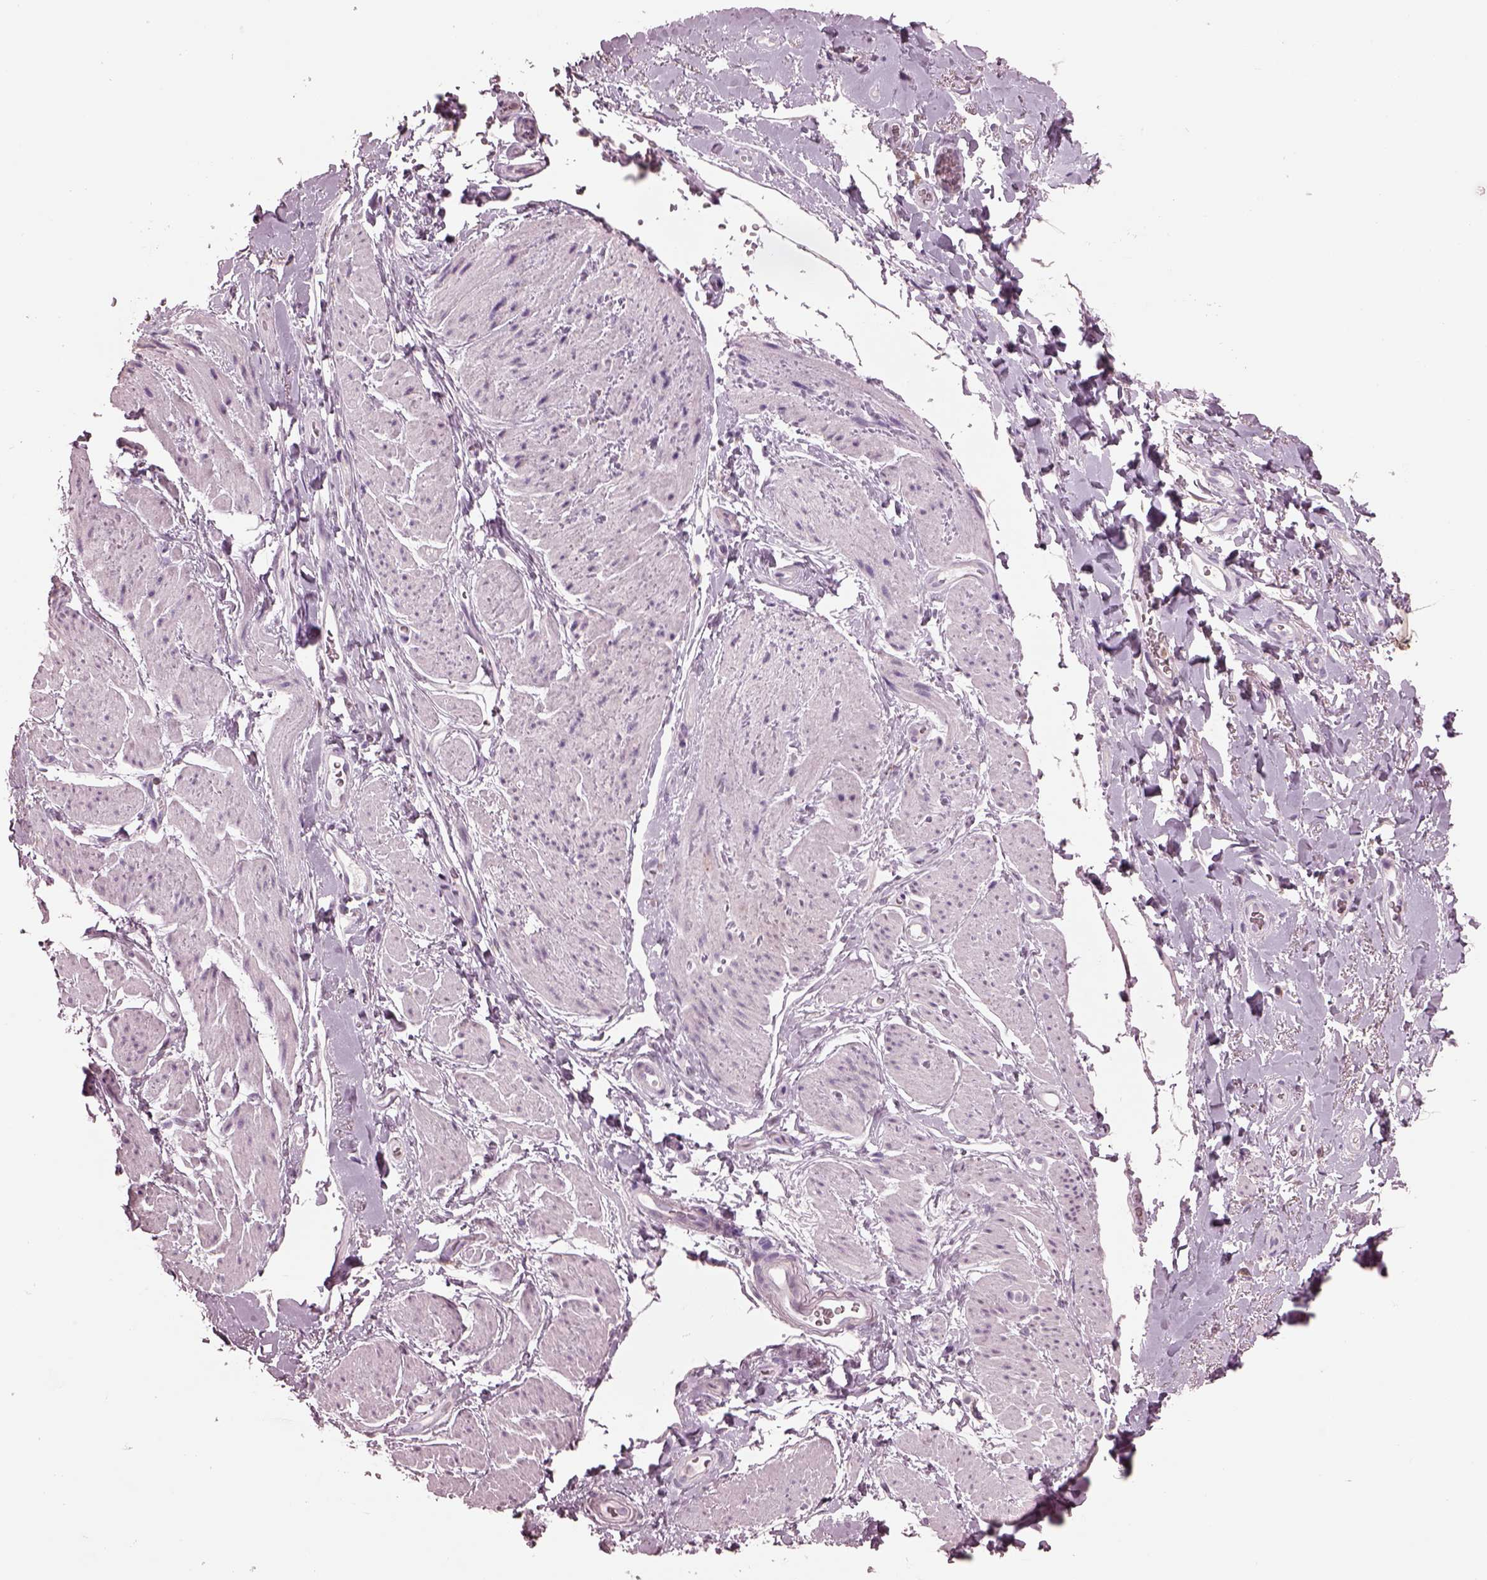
{"staining": {"intensity": "negative", "quantity": "none", "location": "none"}, "tissue": "adipose tissue", "cell_type": "Adipocytes", "image_type": "normal", "snomed": [{"axis": "morphology", "description": "Normal tissue, NOS"}, {"axis": "topography", "description": "Anal"}, {"axis": "topography", "description": "Peripheral nerve tissue"}], "caption": "Immunohistochemical staining of benign adipose tissue reveals no significant positivity in adipocytes. Nuclei are stained in blue.", "gene": "TMEM231", "patient": {"sex": "male", "age": 53}}